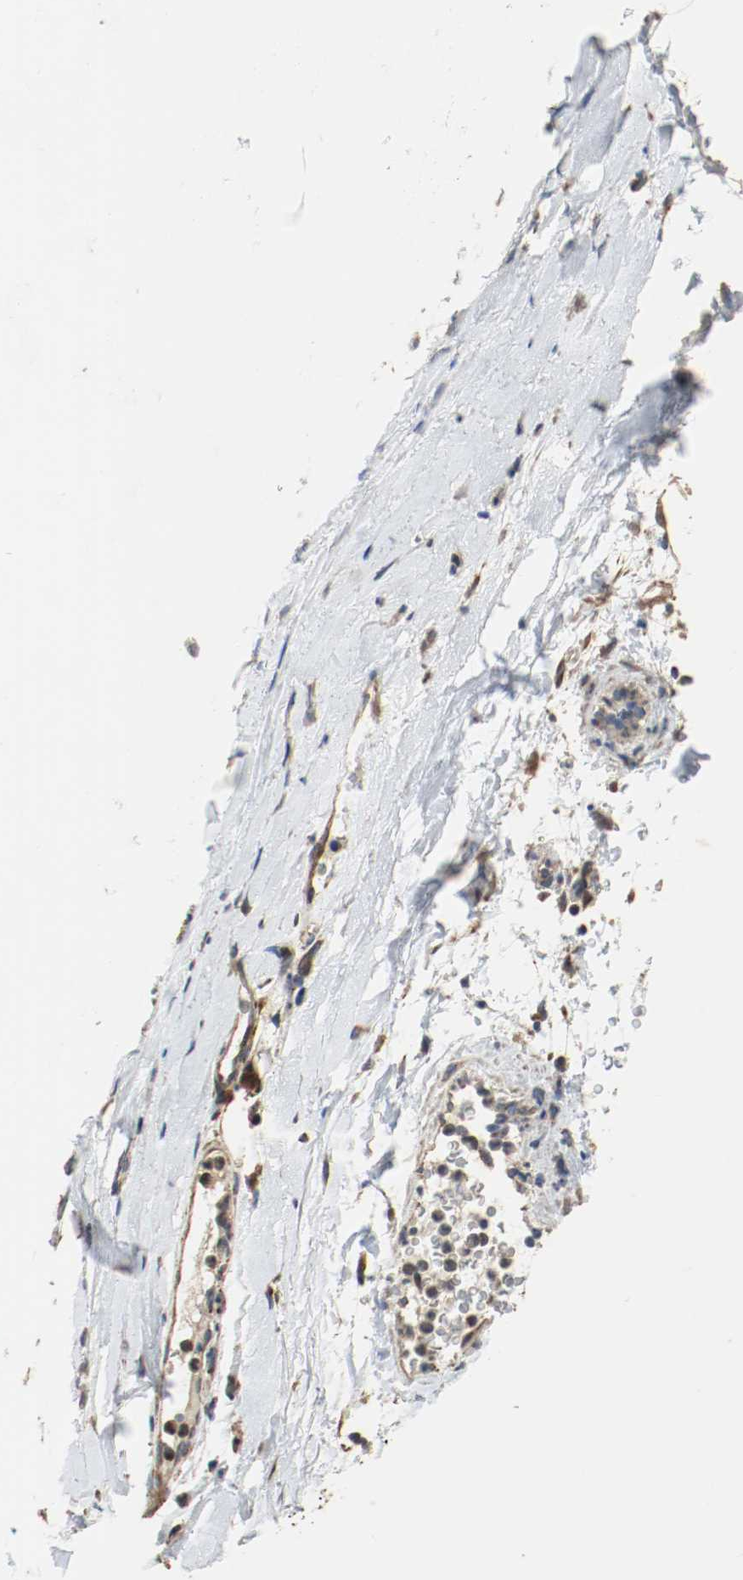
{"staining": {"intensity": "moderate", "quantity": ">75%", "location": "cytoplasmic/membranous"}, "tissue": "adipose tissue", "cell_type": "Adipocytes", "image_type": "normal", "snomed": [{"axis": "morphology", "description": "Normal tissue, NOS"}, {"axis": "topography", "description": "Cartilage tissue"}, {"axis": "topography", "description": "Bronchus"}], "caption": "Protein expression analysis of normal adipose tissue shows moderate cytoplasmic/membranous positivity in approximately >75% of adipocytes.", "gene": "ALDH4A1", "patient": {"sex": "female", "age": 73}}